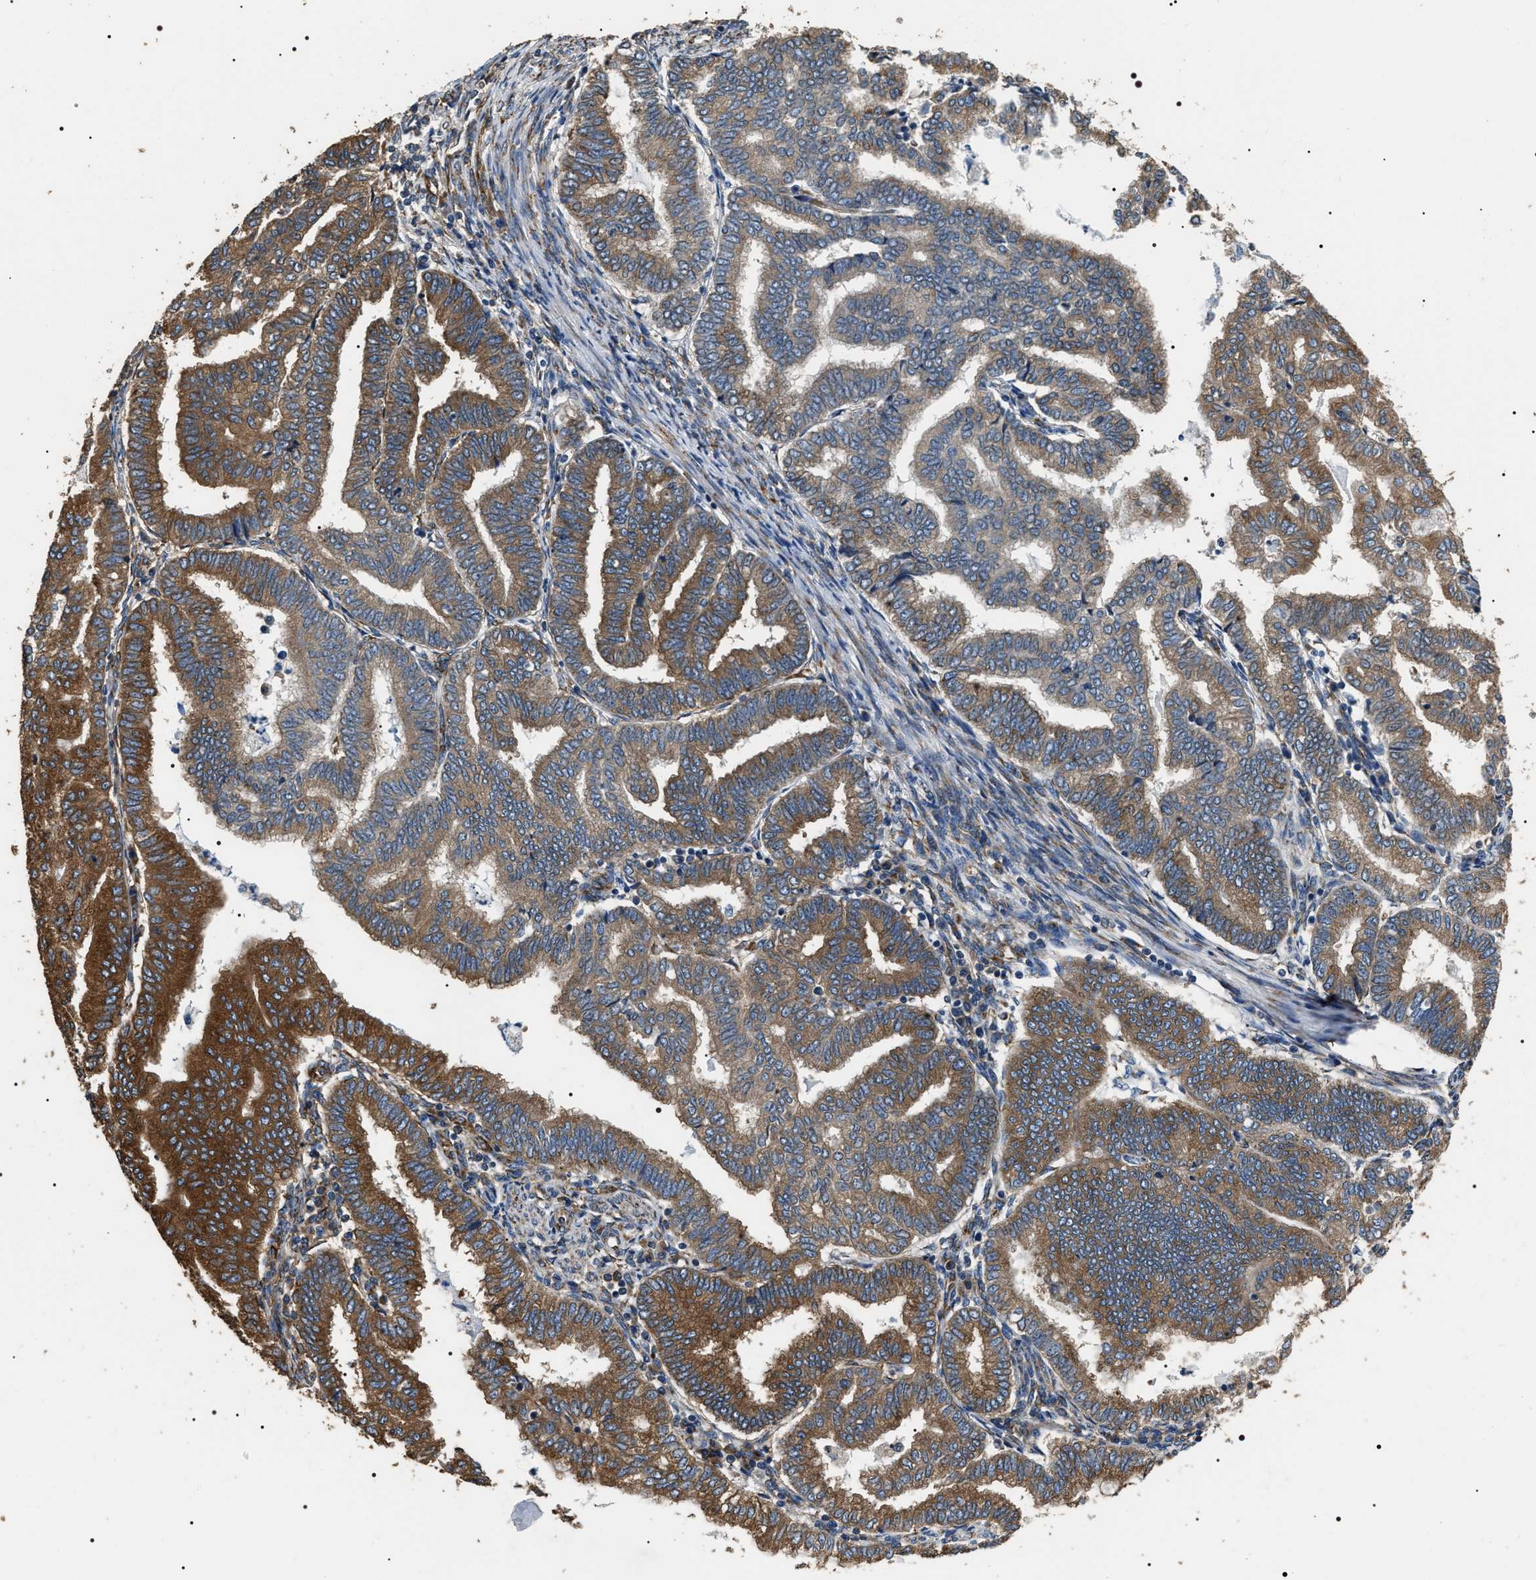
{"staining": {"intensity": "moderate", "quantity": ">75%", "location": "cytoplasmic/membranous"}, "tissue": "endometrial cancer", "cell_type": "Tumor cells", "image_type": "cancer", "snomed": [{"axis": "morphology", "description": "Polyp, NOS"}, {"axis": "morphology", "description": "Adenocarcinoma, NOS"}, {"axis": "morphology", "description": "Adenoma, NOS"}, {"axis": "topography", "description": "Endometrium"}], "caption": "Brown immunohistochemical staining in human endometrial cancer demonstrates moderate cytoplasmic/membranous positivity in about >75% of tumor cells. The staining was performed using DAB (3,3'-diaminobenzidine), with brown indicating positive protein expression. Nuclei are stained blue with hematoxylin.", "gene": "KTN1", "patient": {"sex": "female", "age": 79}}